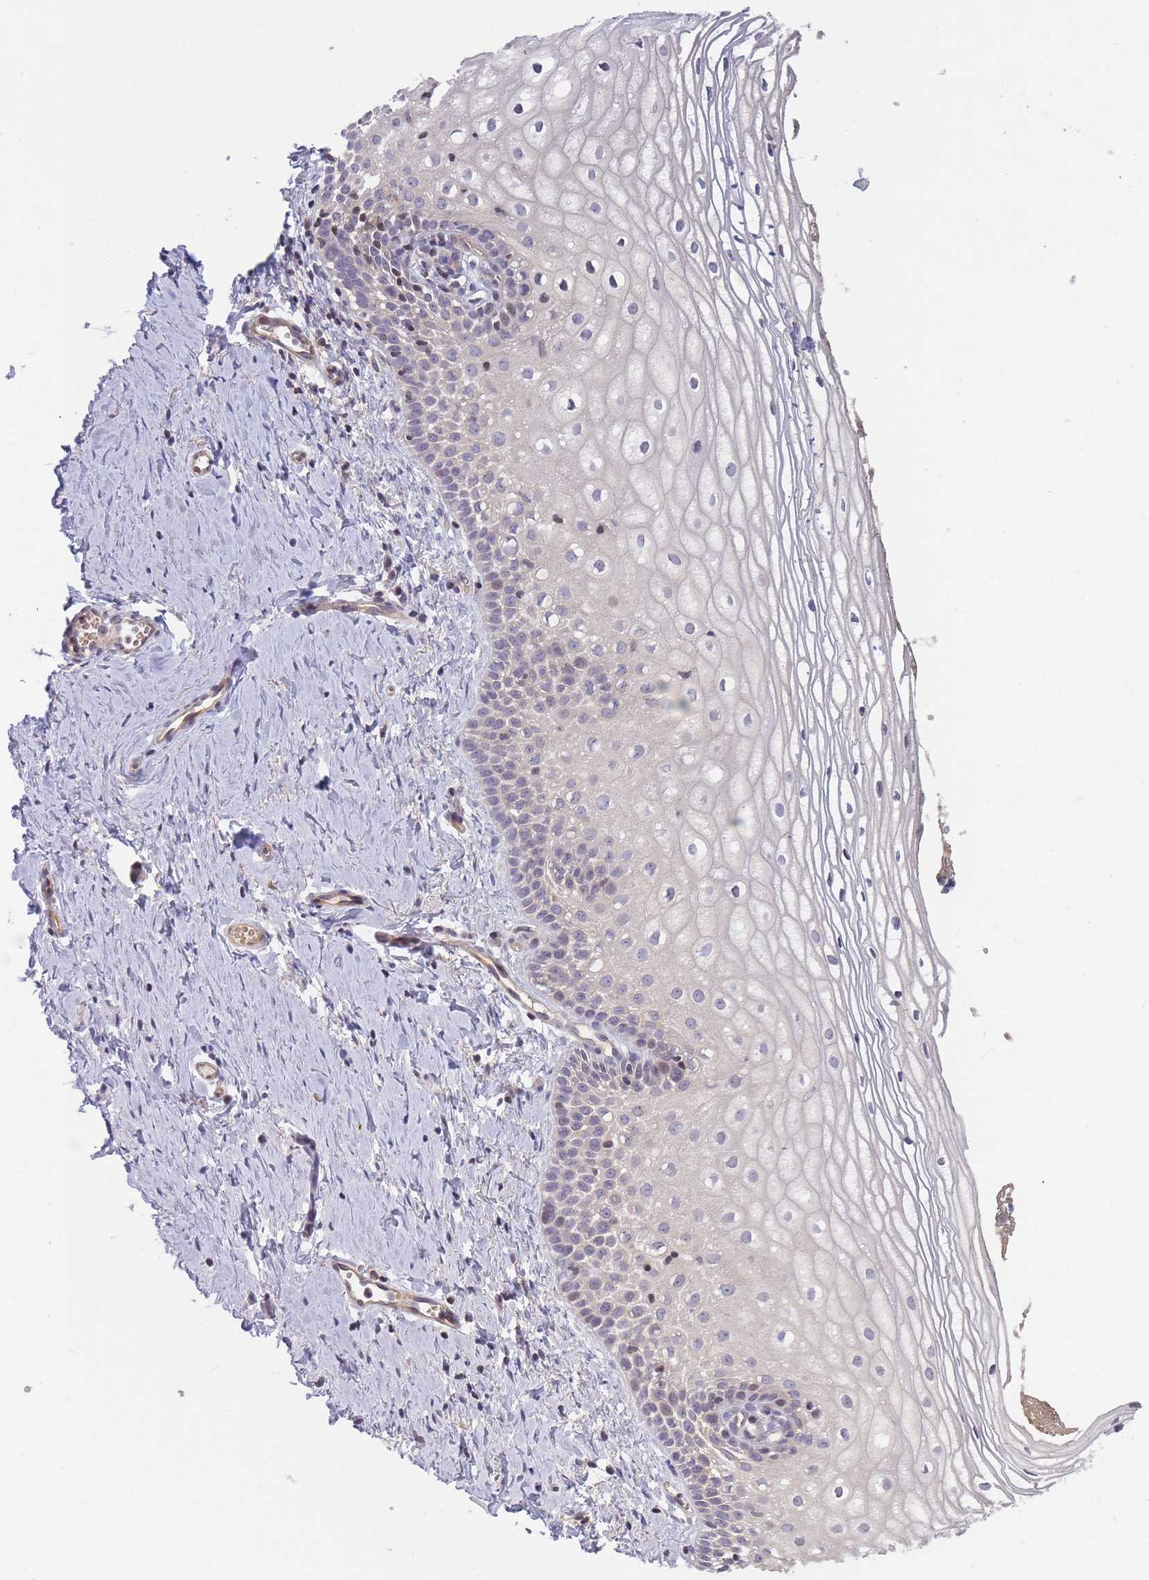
{"staining": {"intensity": "weak", "quantity": "<25%", "location": "nuclear"}, "tissue": "vagina", "cell_type": "Squamous epithelial cells", "image_type": "normal", "snomed": [{"axis": "morphology", "description": "Normal tissue, NOS"}, {"axis": "topography", "description": "Vagina"}], "caption": "DAB (3,3'-diaminobenzidine) immunohistochemical staining of benign human vagina shows no significant expression in squamous epithelial cells. (Brightfield microscopy of DAB IHC at high magnification).", "gene": "SLC35F5", "patient": {"sex": "female", "age": 56}}